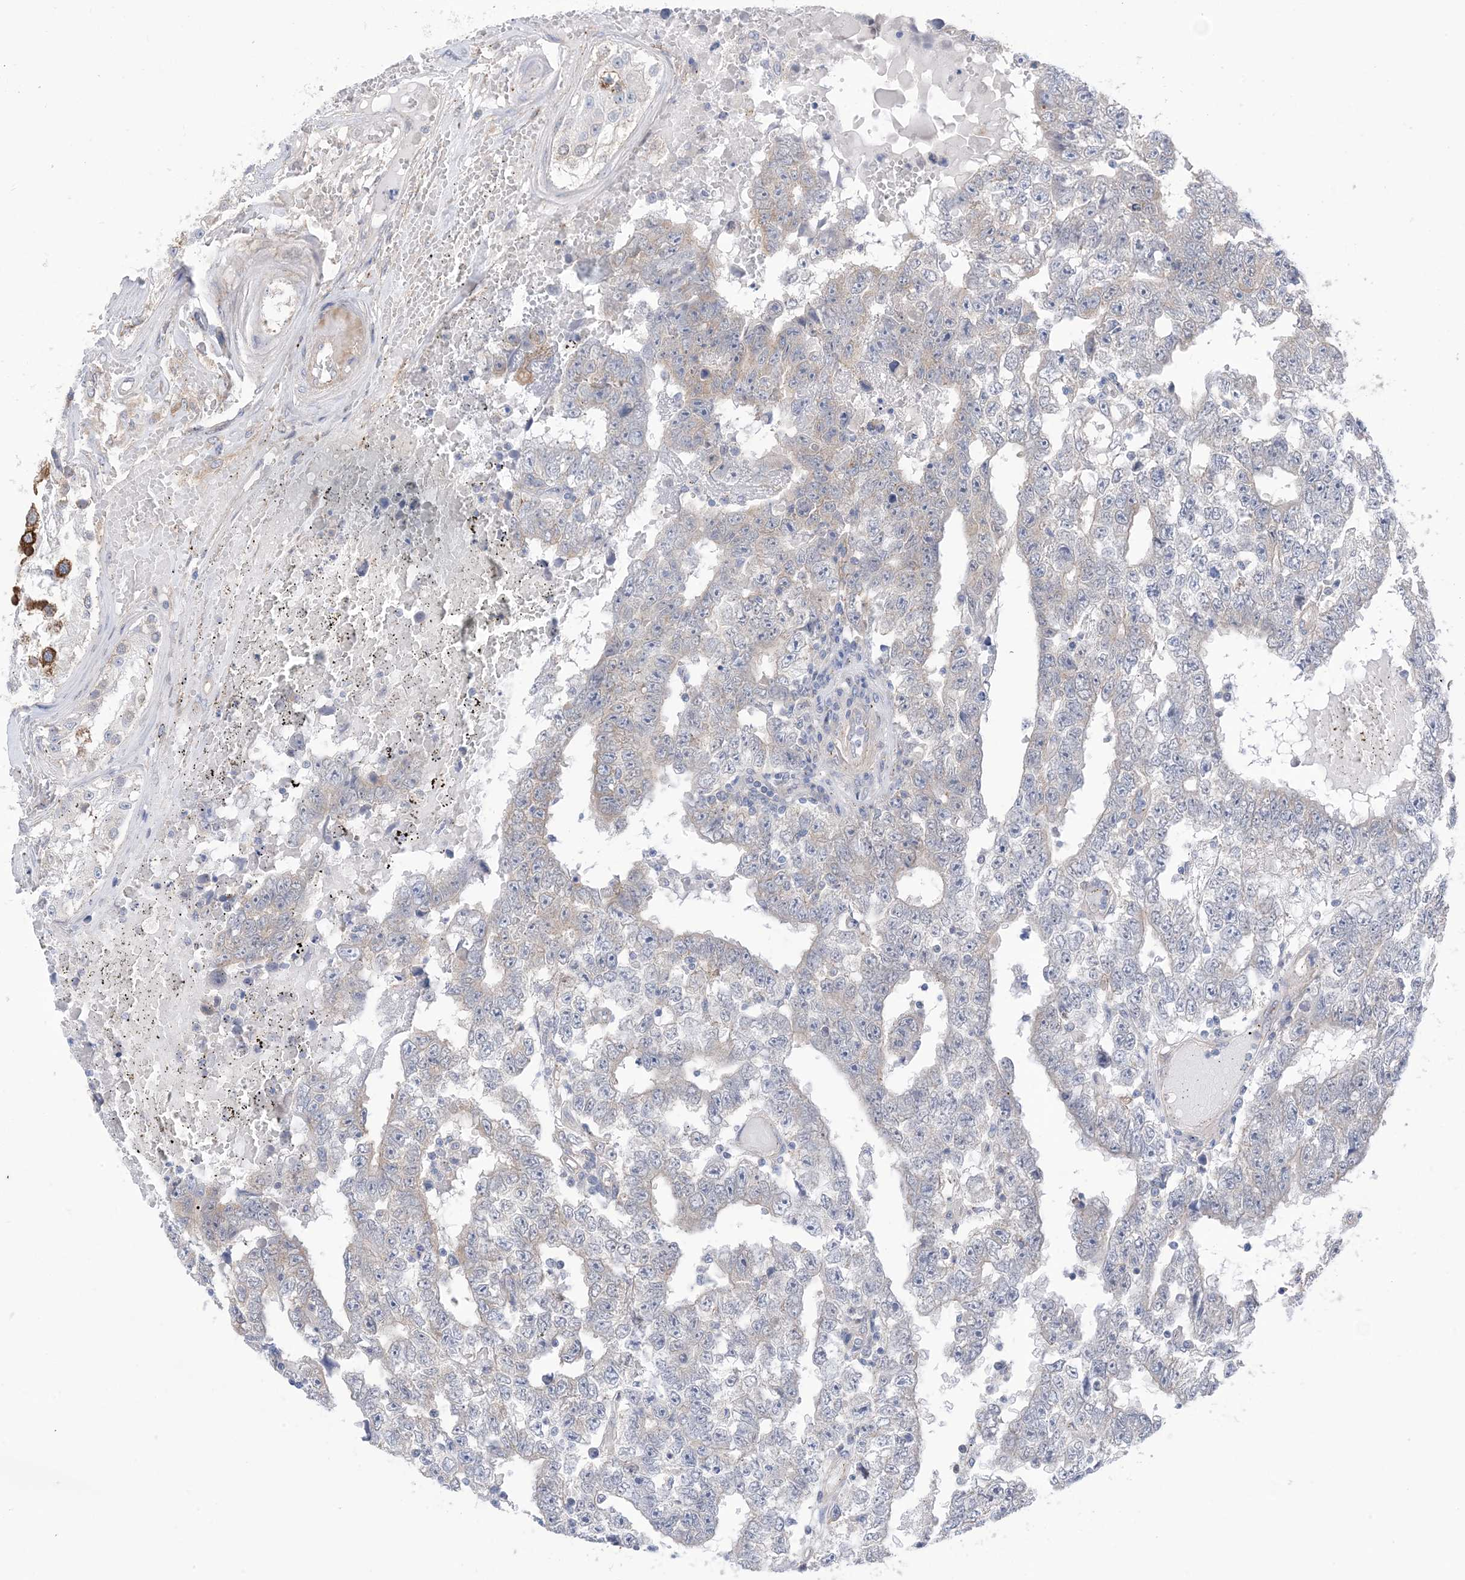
{"staining": {"intensity": "negative", "quantity": "none", "location": "none"}, "tissue": "testis cancer", "cell_type": "Tumor cells", "image_type": "cancer", "snomed": [{"axis": "morphology", "description": "Carcinoma, Embryonal, NOS"}, {"axis": "topography", "description": "Testis"}], "caption": "IHC histopathology image of neoplastic tissue: human testis cancer stained with DAB (3,3'-diaminobenzidine) demonstrates no significant protein staining in tumor cells. (Stains: DAB (3,3'-diaminobenzidine) immunohistochemistry with hematoxylin counter stain, Microscopy: brightfield microscopy at high magnification).", "gene": "EHBP1", "patient": {"sex": "male", "age": 25}}